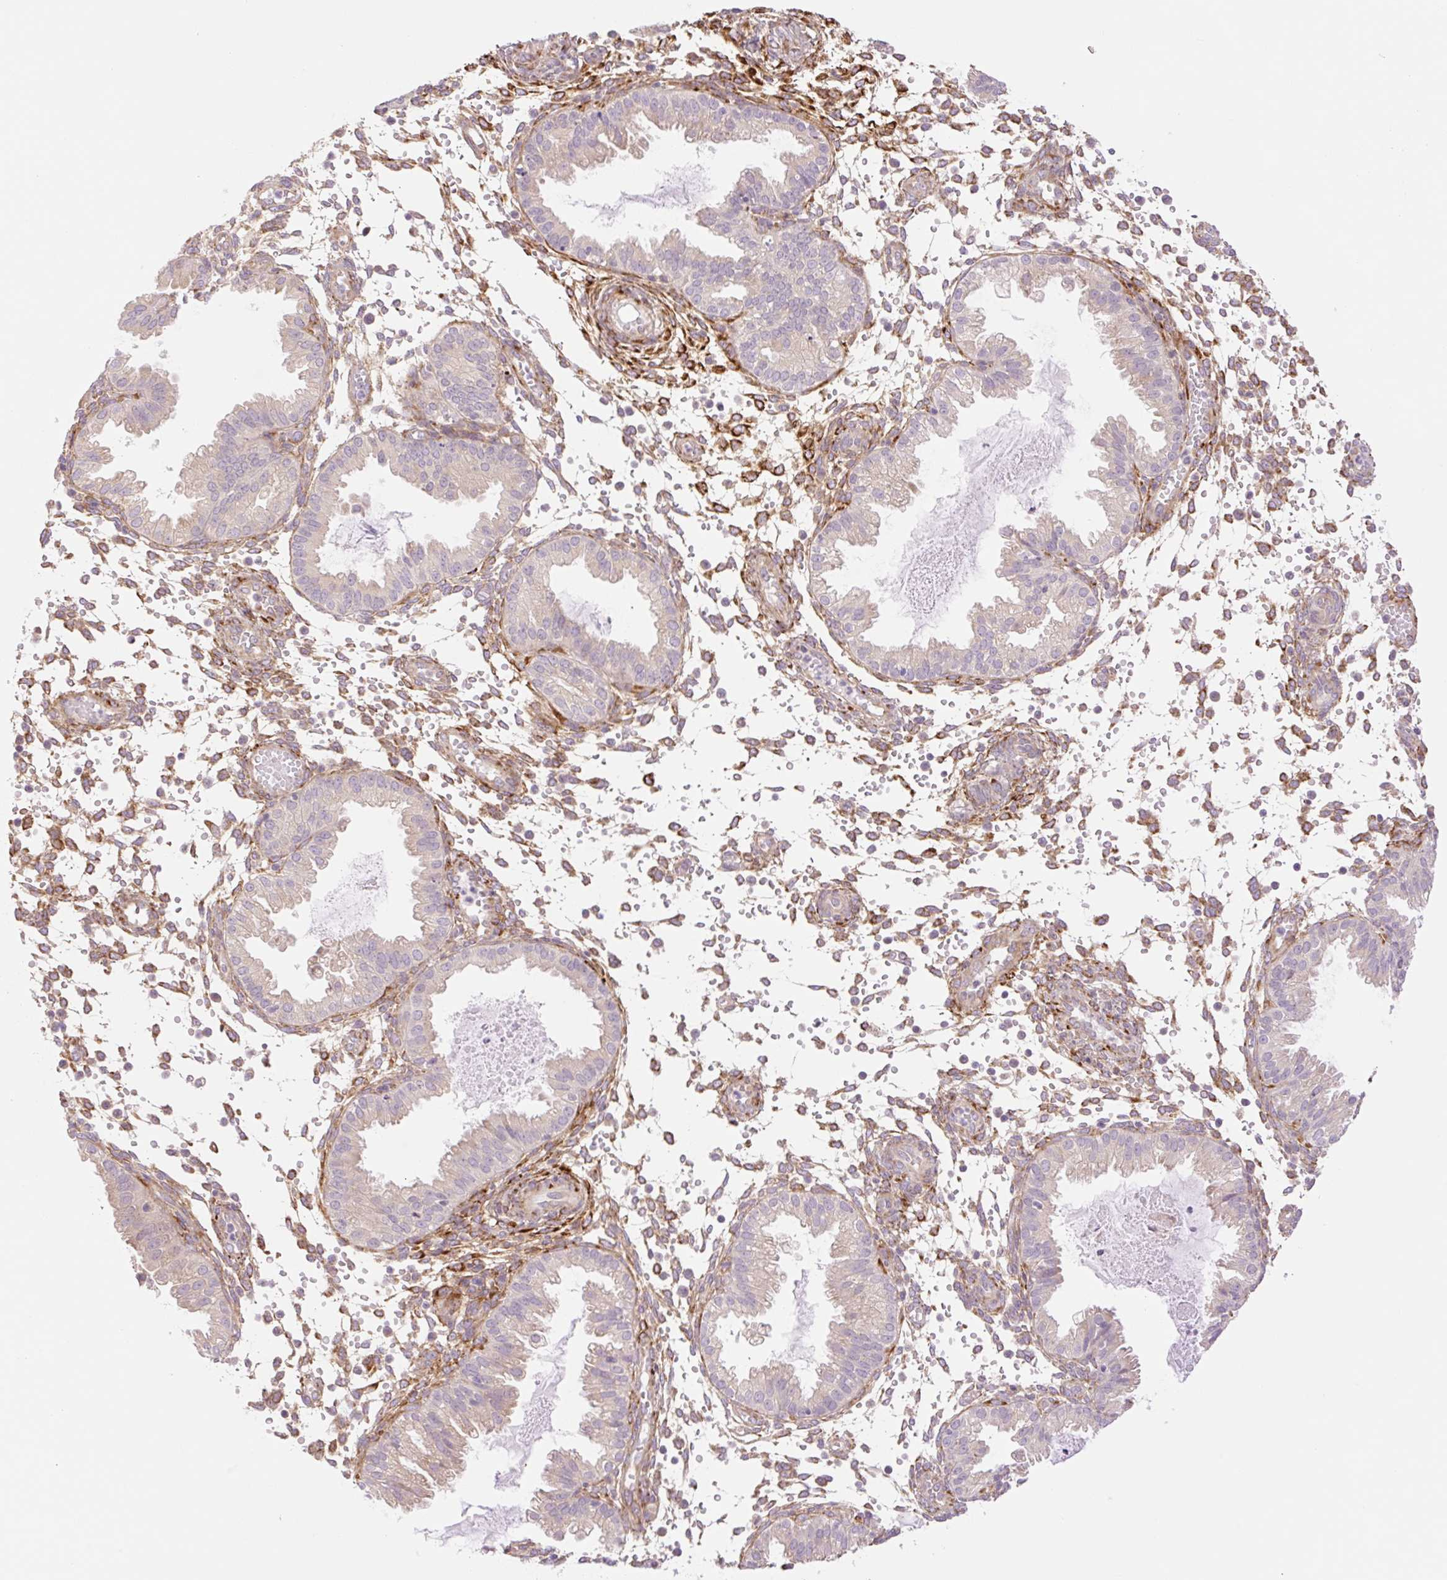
{"staining": {"intensity": "weak", "quantity": "<25%", "location": "cytoplasmic/membranous"}, "tissue": "endometrium", "cell_type": "Cells in endometrial stroma", "image_type": "normal", "snomed": [{"axis": "morphology", "description": "Normal tissue, NOS"}, {"axis": "topography", "description": "Endometrium"}], "caption": "Immunohistochemistry histopathology image of normal endometrium stained for a protein (brown), which shows no expression in cells in endometrial stroma. (DAB (3,3'-diaminobenzidine) IHC visualized using brightfield microscopy, high magnification).", "gene": "COL5A1", "patient": {"sex": "female", "age": 33}}